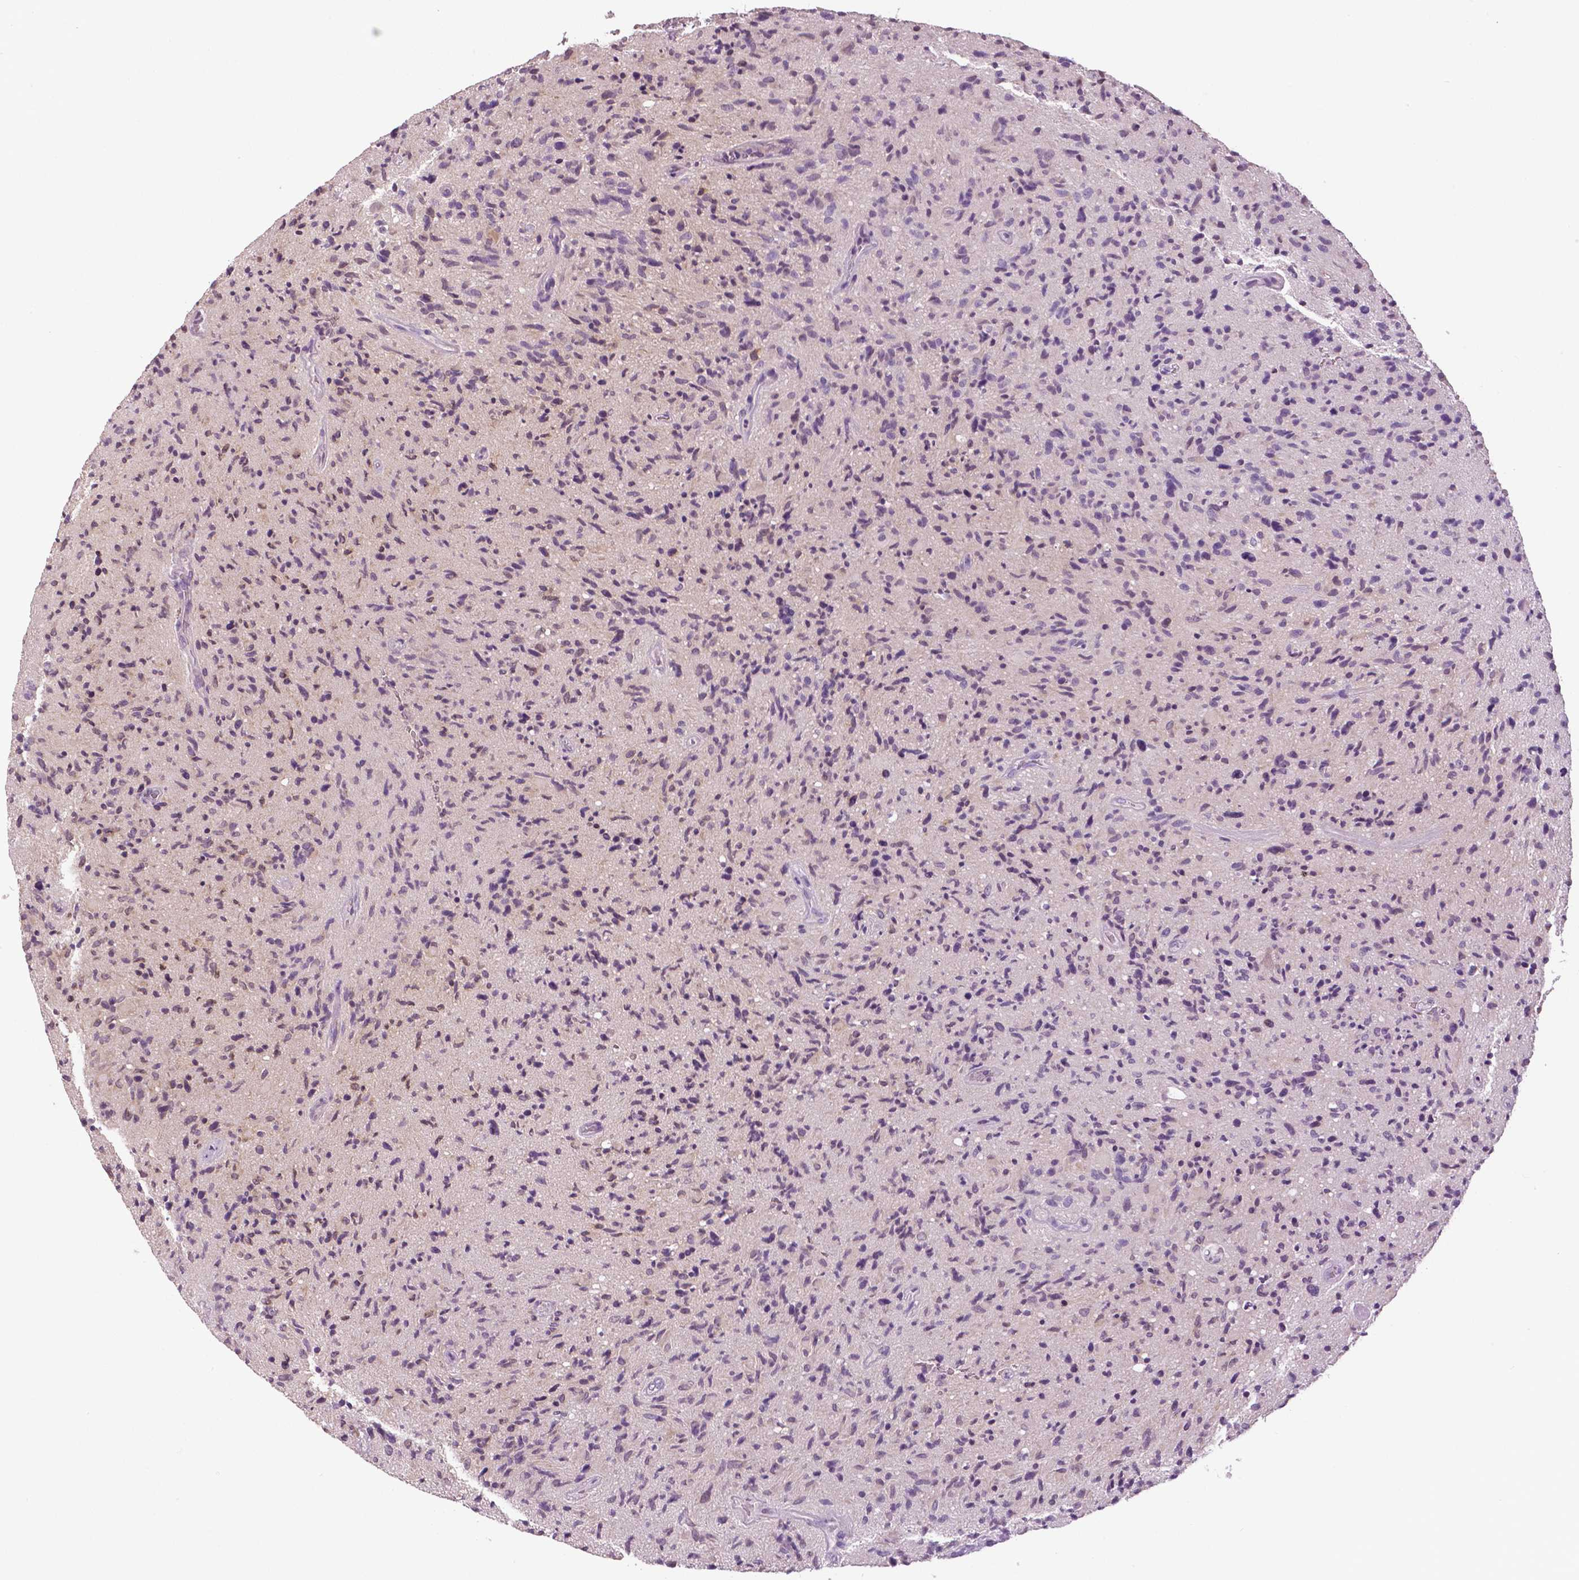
{"staining": {"intensity": "negative", "quantity": "none", "location": "none"}, "tissue": "glioma", "cell_type": "Tumor cells", "image_type": "cancer", "snomed": [{"axis": "morphology", "description": "Glioma, malignant, High grade"}, {"axis": "topography", "description": "Brain"}], "caption": "A high-resolution image shows immunohistochemistry staining of glioma, which displays no significant expression in tumor cells. The staining is performed using DAB (3,3'-diaminobenzidine) brown chromogen with nuclei counter-stained in using hematoxylin.", "gene": "DNAH12", "patient": {"sex": "male", "age": 54}}